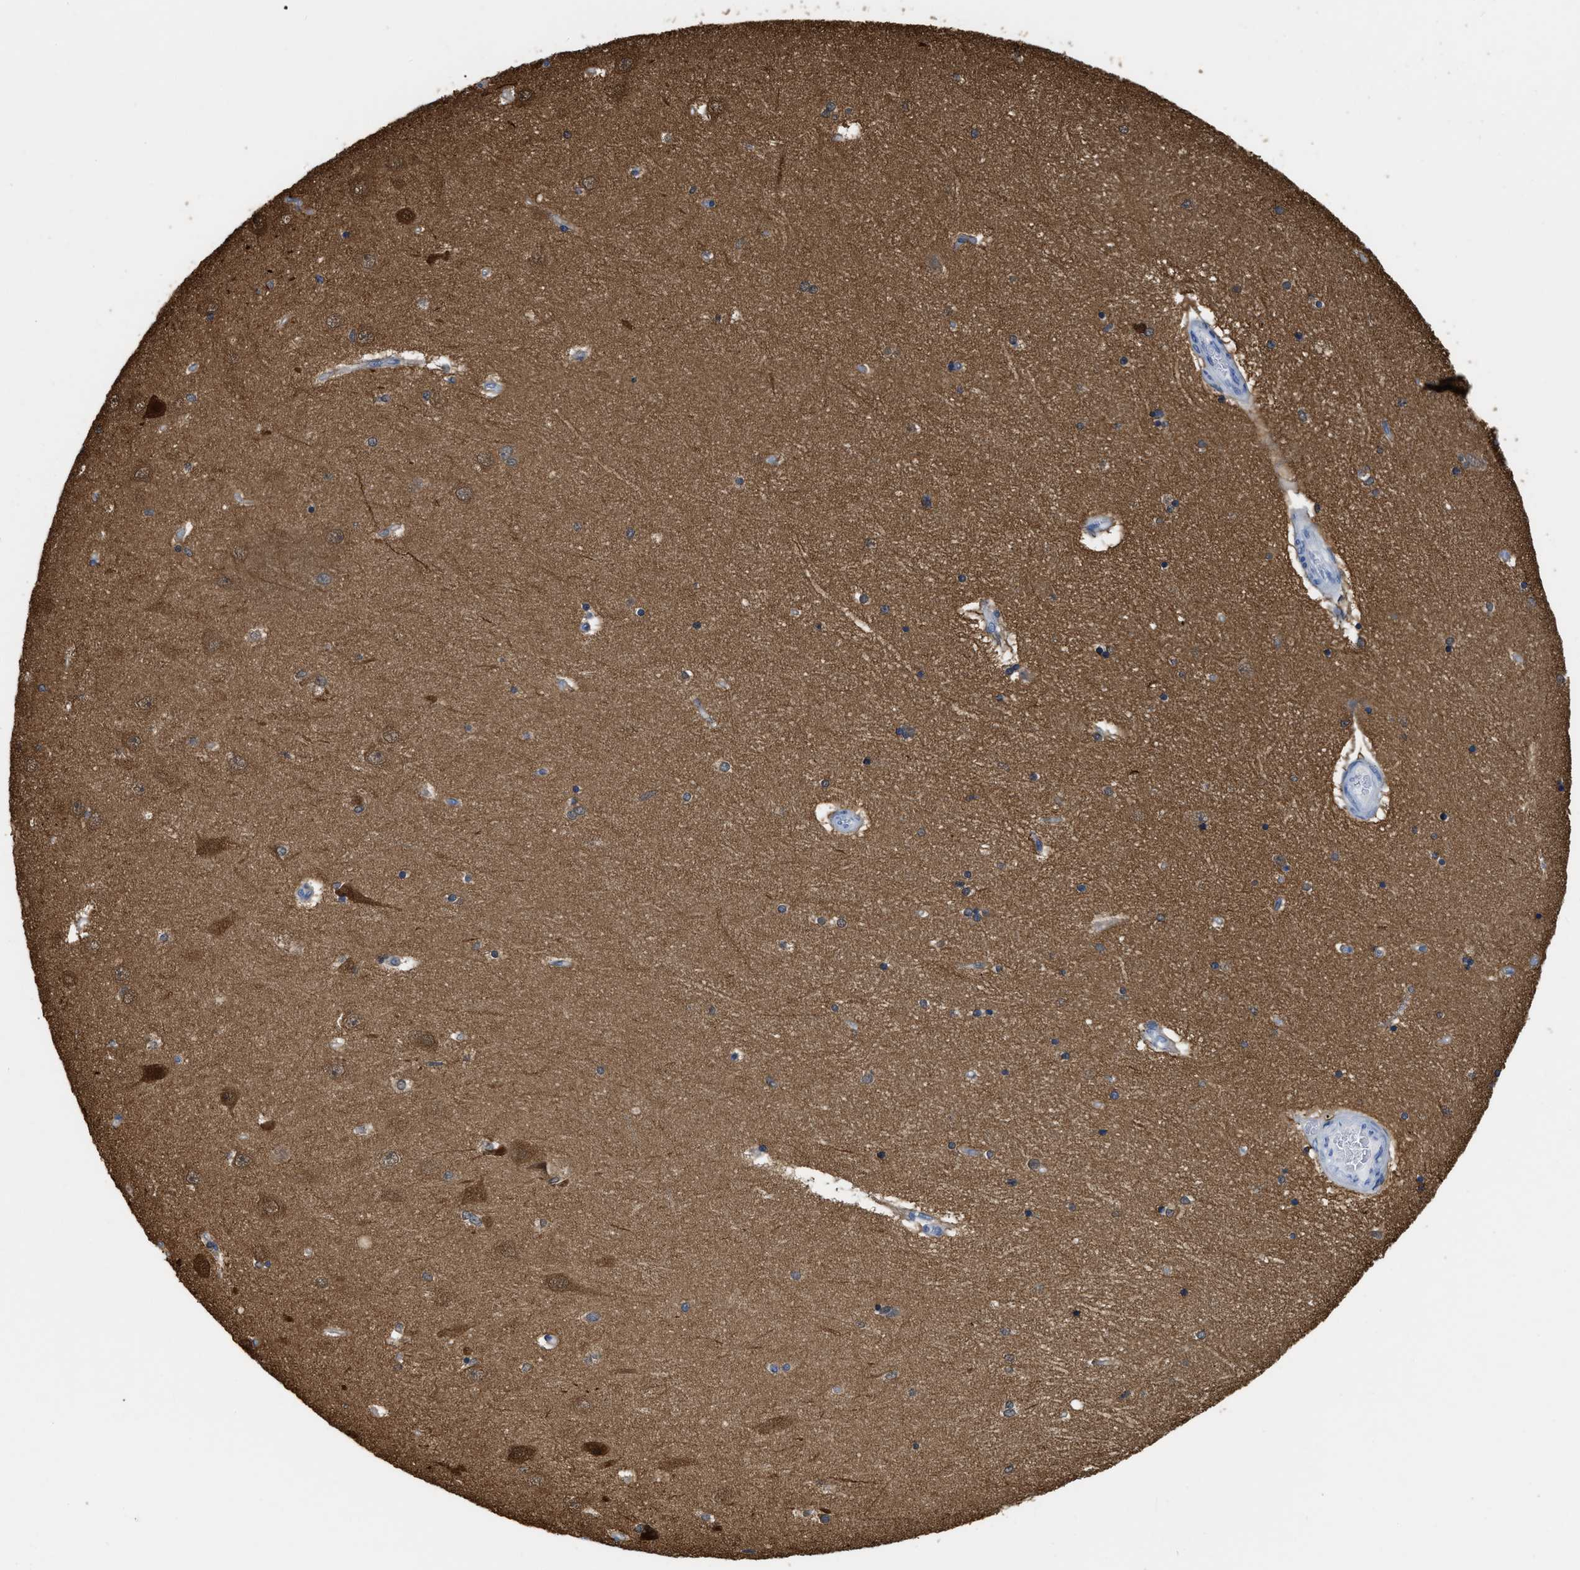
{"staining": {"intensity": "moderate", "quantity": "25%-75%", "location": "cytoplasmic/membranous"}, "tissue": "hippocampus", "cell_type": "Glial cells", "image_type": "normal", "snomed": [{"axis": "morphology", "description": "Normal tissue, NOS"}, {"axis": "topography", "description": "Hippocampus"}], "caption": "Glial cells reveal medium levels of moderate cytoplasmic/membranous positivity in approximately 25%-75% of cells in benign hippocampus.", "gene": "CRYM", "patient": {"sex": "female", "age": 54}}